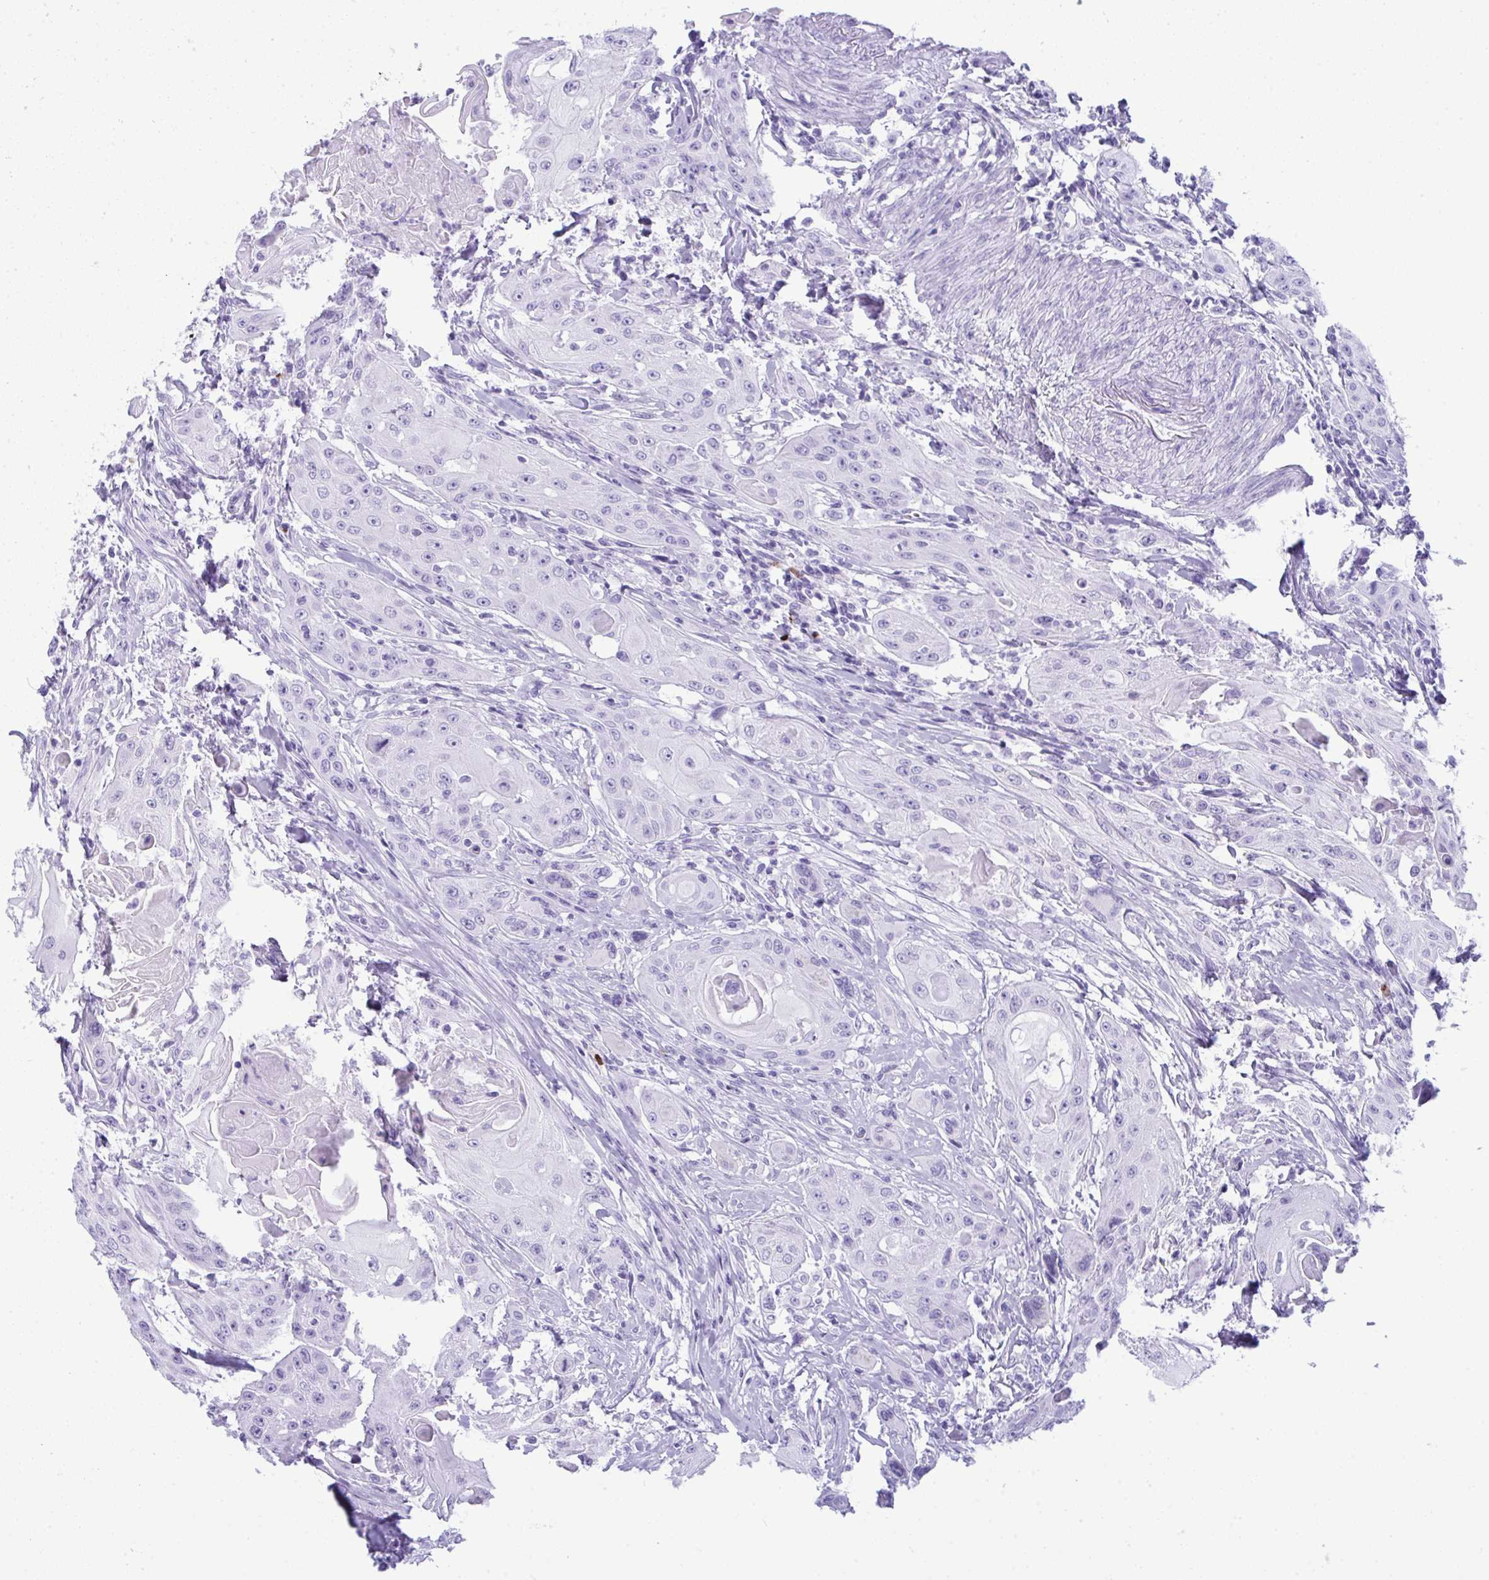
{"staining": {"intensity": "negative", "quantity": "none", "location": "none"}, "tissue": "head and neck cancer", "cell_type": "Tumor cells", "image_type": "cancer", "snomed": [{"axis": "morphology", "description": "Squamous cell carcinoma, NOS"}, {"axis": "topography", "description": "Oral tissue"}, {"axis": "topography", "description": "Head-Neck"}, {"axis": "topography", "description": "Neck, NOS"}], "caption": "This is an immunohistochemistry (IHC) photomicrograph of human head and neck squamous cell carcinoma. There is no staining in tumor cells.", "gene": "JCHAIN", "patient": {"sex": "female", "age": 55}}